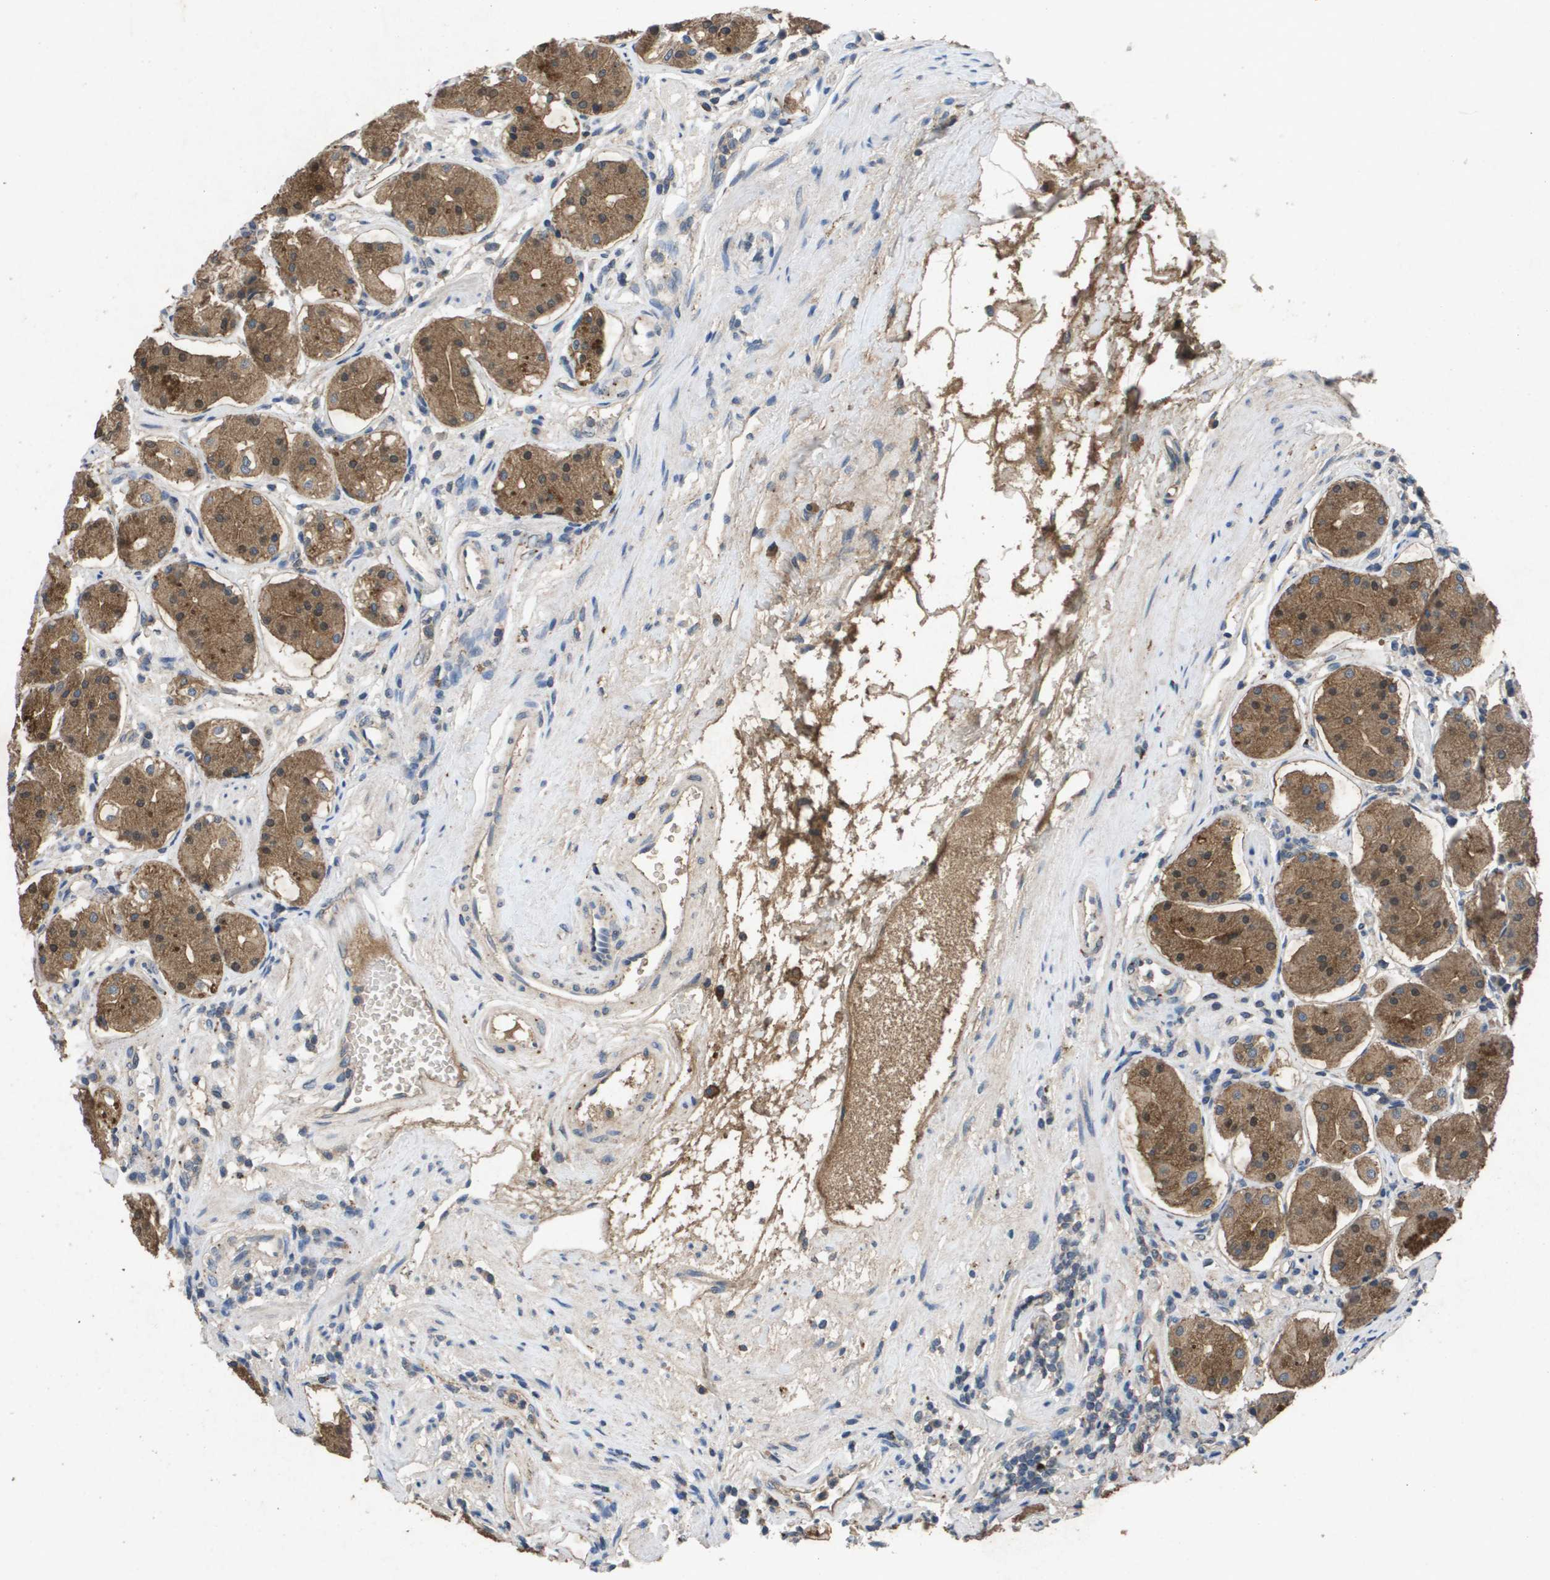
{"staining": {"intensity": "strong", "quantity": "25%-75%", "location": "cytoplasmic/membranous"}, "tissue": "stomach", "cell_type": "Glandular cells", "image_type": "normal", "snomed": [{"axis": "morphology", "description": "Normal tissue, NOS"}, {"axis": "topography", "description": "Stomach"}, {"axis": "topography", "description": "Stomach, lower"}], "caption": "This is an image of immunohistochemistry (IHC) staining of unremarkable stomach, which shows strong positivity in the cytoplasmic/membranous of glandular cells.", "gene": "PROC", "patient": {"sex": "female", "age": 56}}